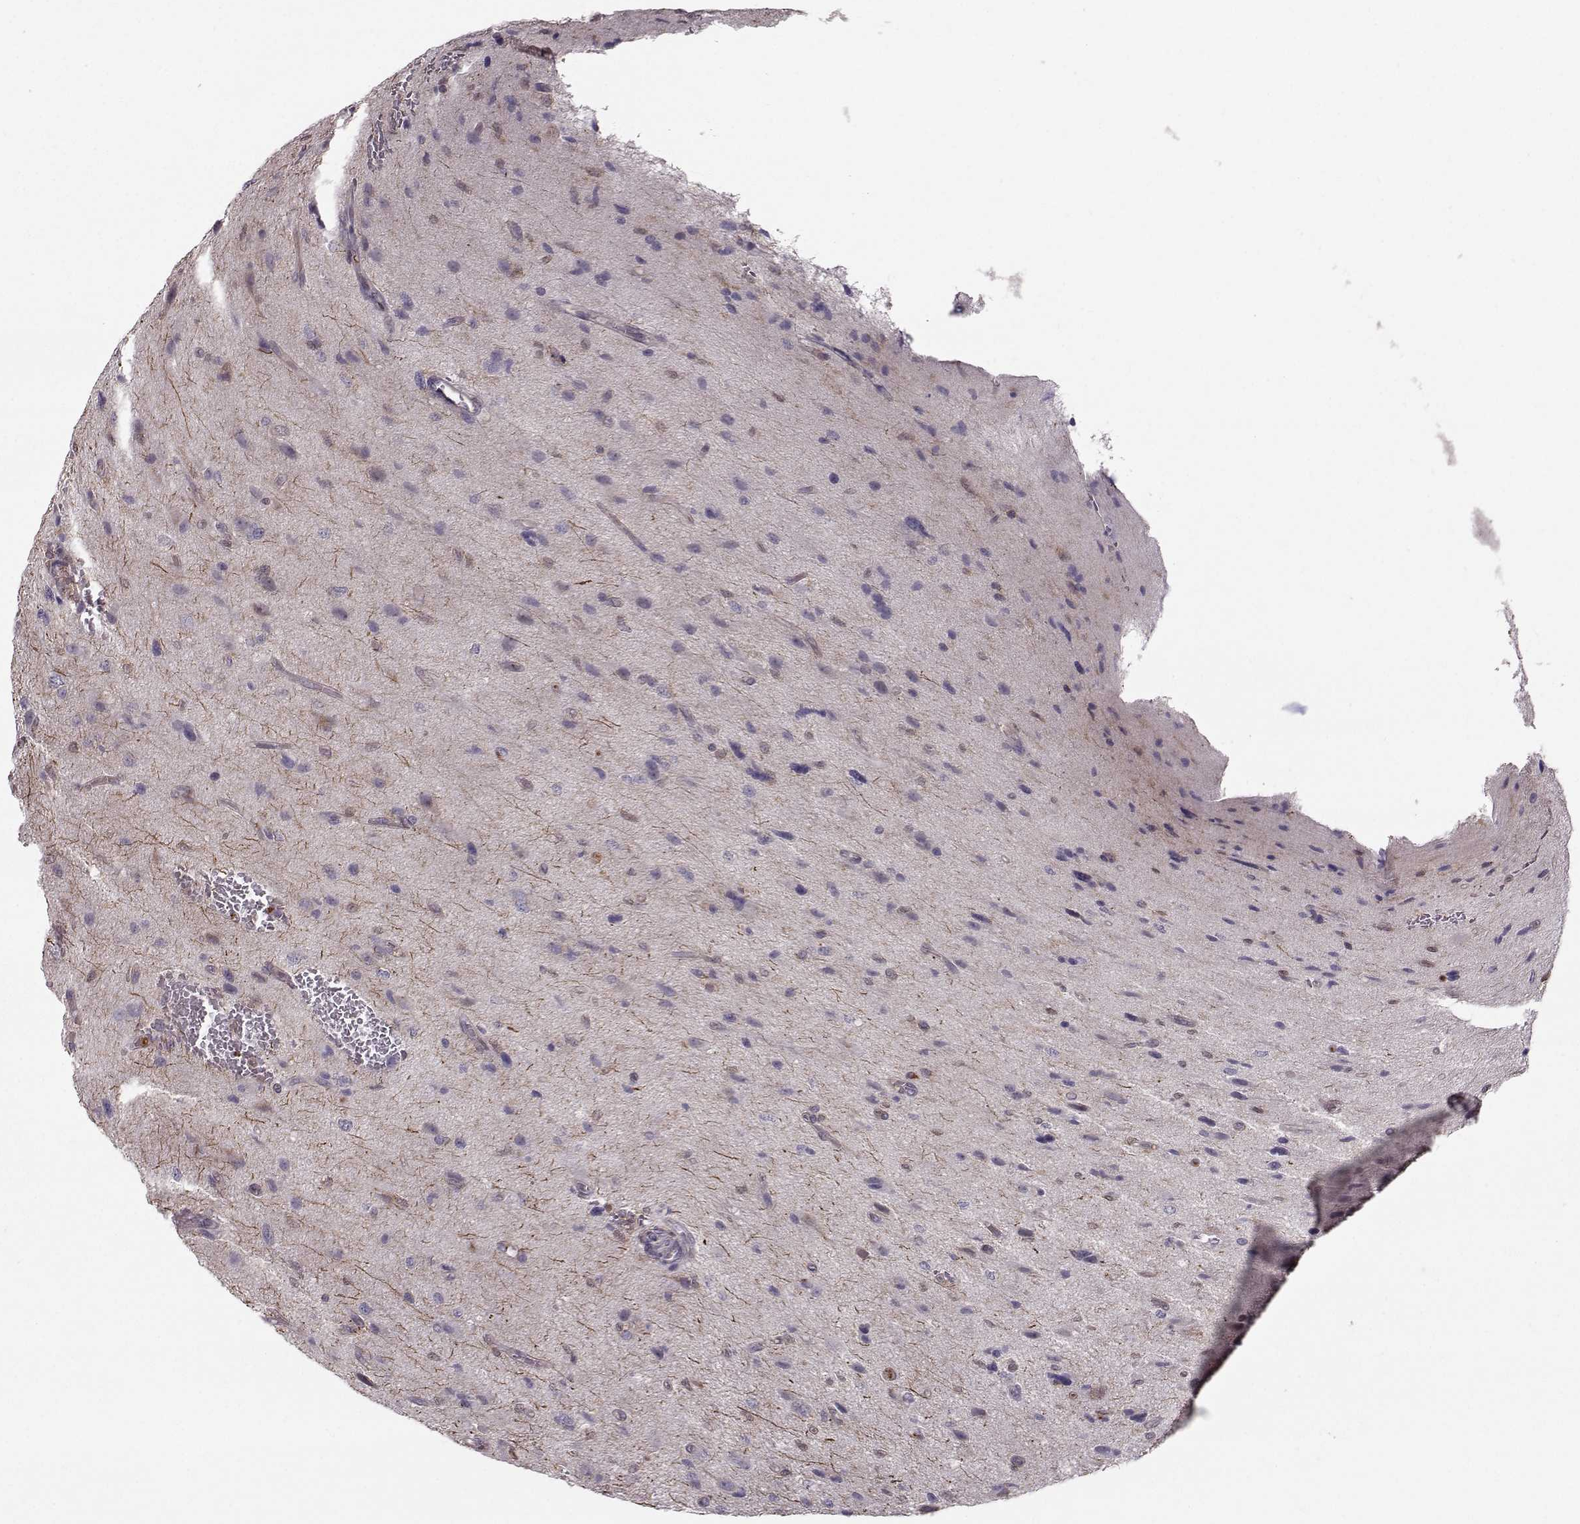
{"staining": {"intensity": "negative", "quantity": "none", "location": "none"}, "tissue": "glioma", "cell_type": "Tumor cells", "image_type": "cancer", "snomed": [{"axis": "morphology", "description": "Glioma, malignant, NOS"}, {"axis": "morphology", "description": "Glioma, malignant, High grade"}, {"axis": "topography", "description": "Brain"}], "caption": "Immunohistochemistry (IHC) histopathology image of human glioma stained for a protein (brown), which demonstrates no staining in tumor cells. (DAB immunohistochemistry (IHC), high magnification).", "gene": "ASB16", "patient": {"sex": "female", "age": 71}}